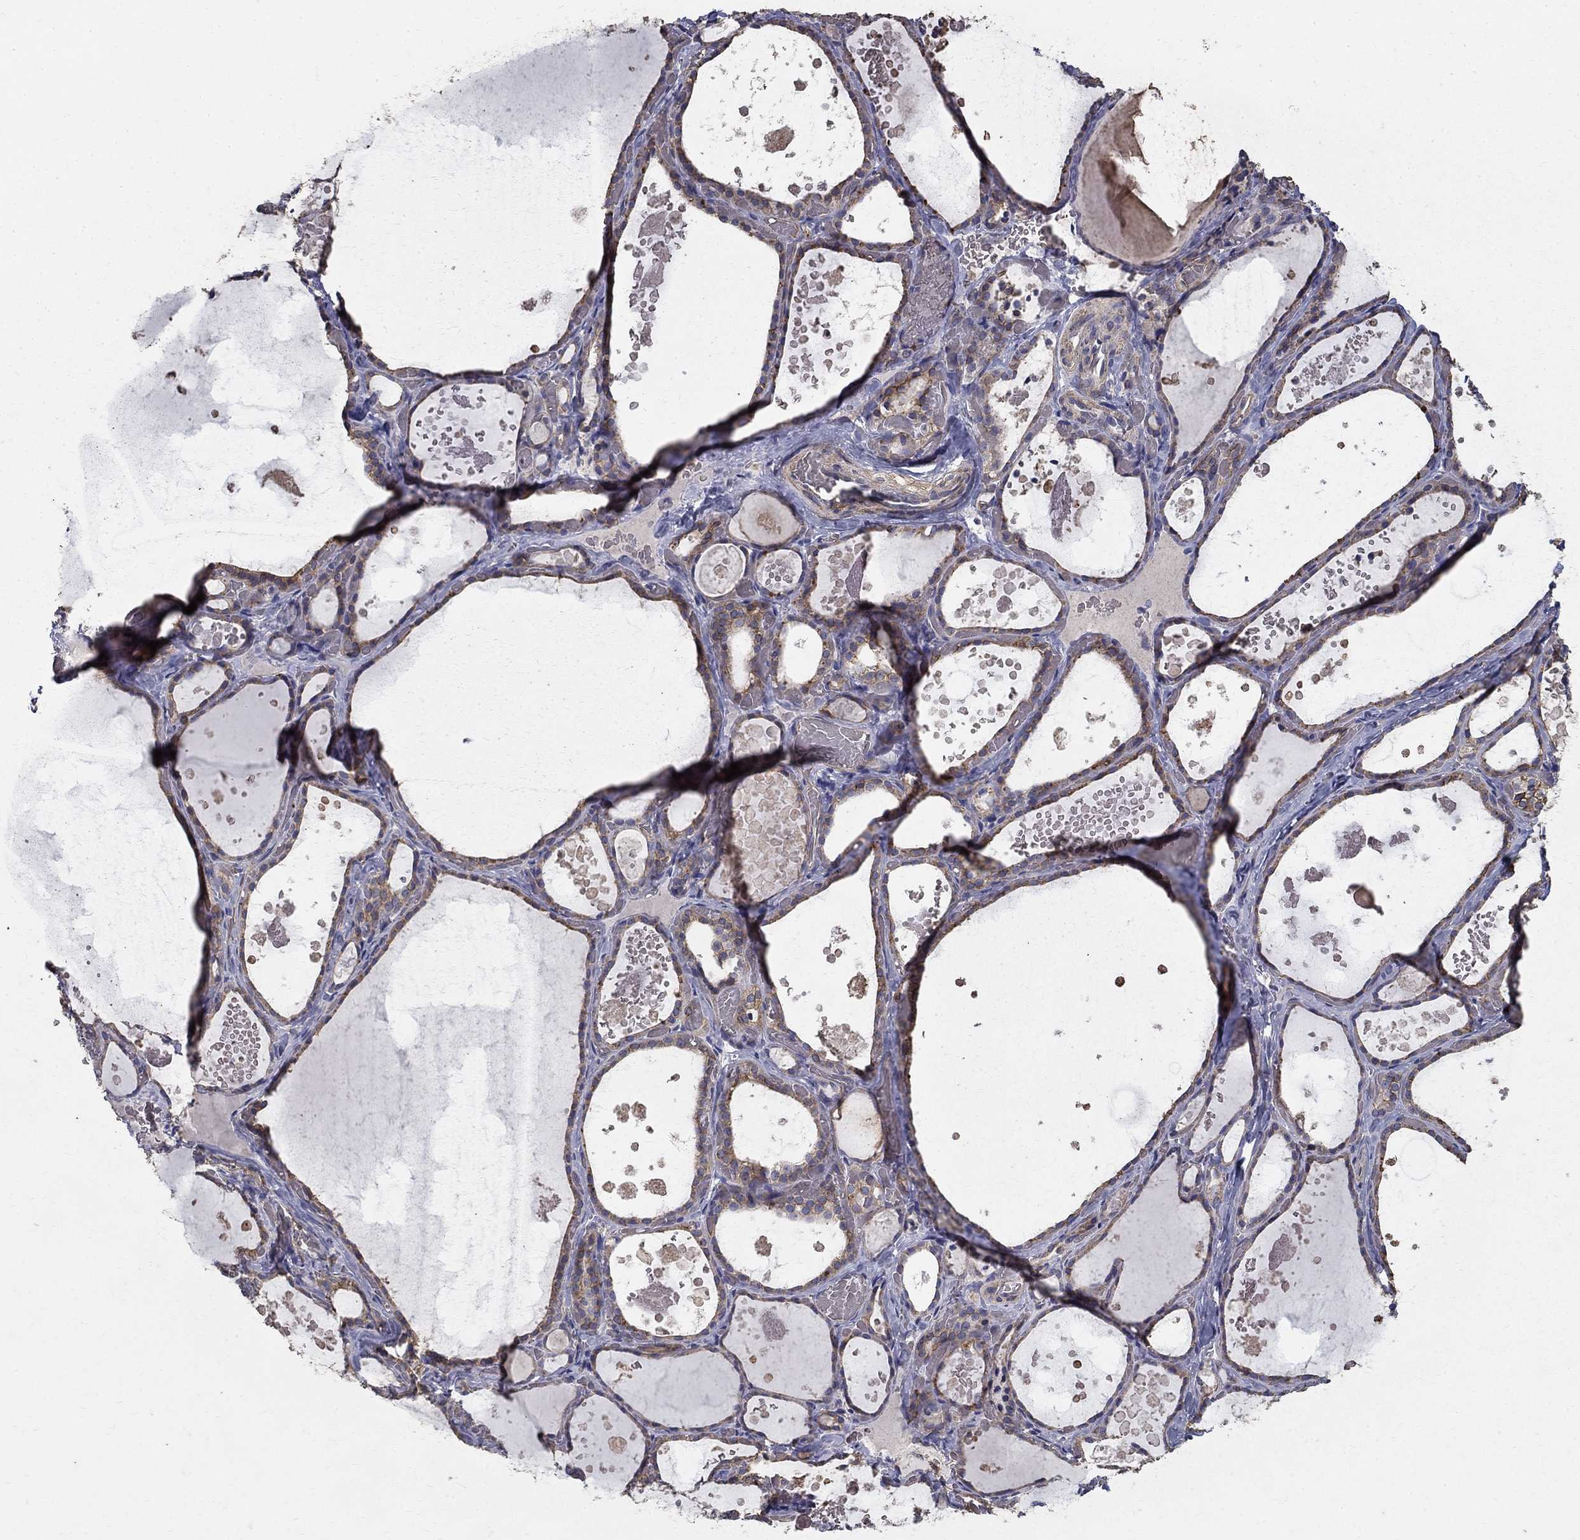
{"staining": {"intensity": "moderate", "quantity": "<25%", "location": "cytoplasmic/membranous"}, "tissue": "thyroid gland", "cell_type": "Glandular cells", "image_type": "normal", "snomed": [{"axis": "morphology", "description": "Normal tissue, NOS"}, {"axis": "topography", "description": "Thyroid gland"}], "caption": "Immunohistochemical staining of unremarkable human thyroid gland reveals <25% levels of moderate cytoplasmic/membranous protein positivity in about <25% of glandular cells.", "gene": "MPP2", "patient": {"sex": "female", "age": 56}}